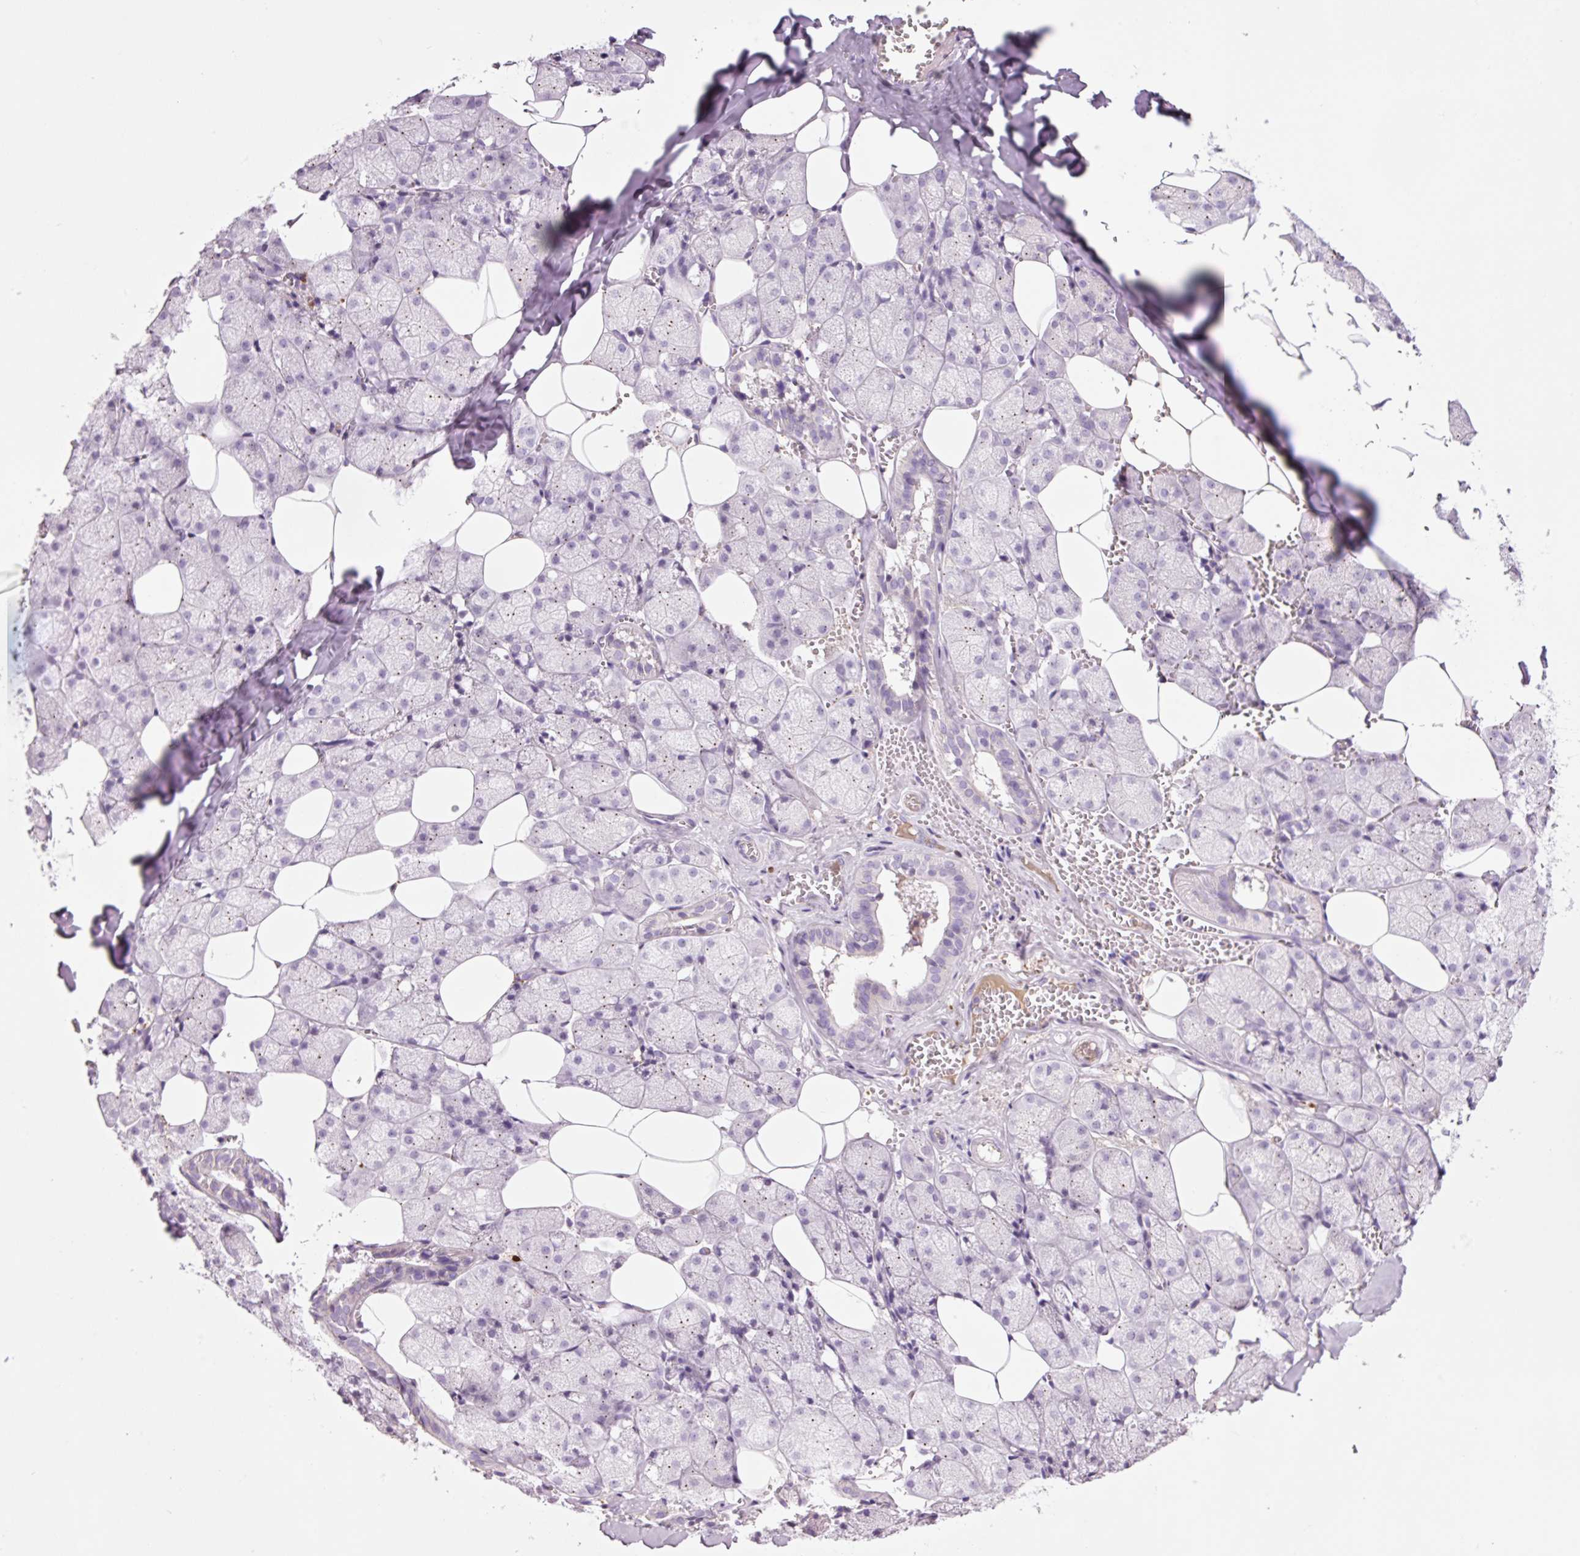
{"staining": {"intensity": "negative", "quantity": "none", "location": "none"}, "tissue": "salivary gland", "cell_type": "Glandular cells", "image_type": "normal", "snomed": [{"axis": "morphology", "description": "Normal tissue, NOS"}, {"axis": "topography", "description": "Salivary gland"}, {"axis": "topography", "description": "Peripheral nerve tissue"}], "caption": "Immunohistochemistry photomicrograph of normal human salivary gland stained for a protein (brown), which demonstrates no expression in glandular cells.", "gene": "KLF1", "patient": {"sex": "male", "age": 38}}